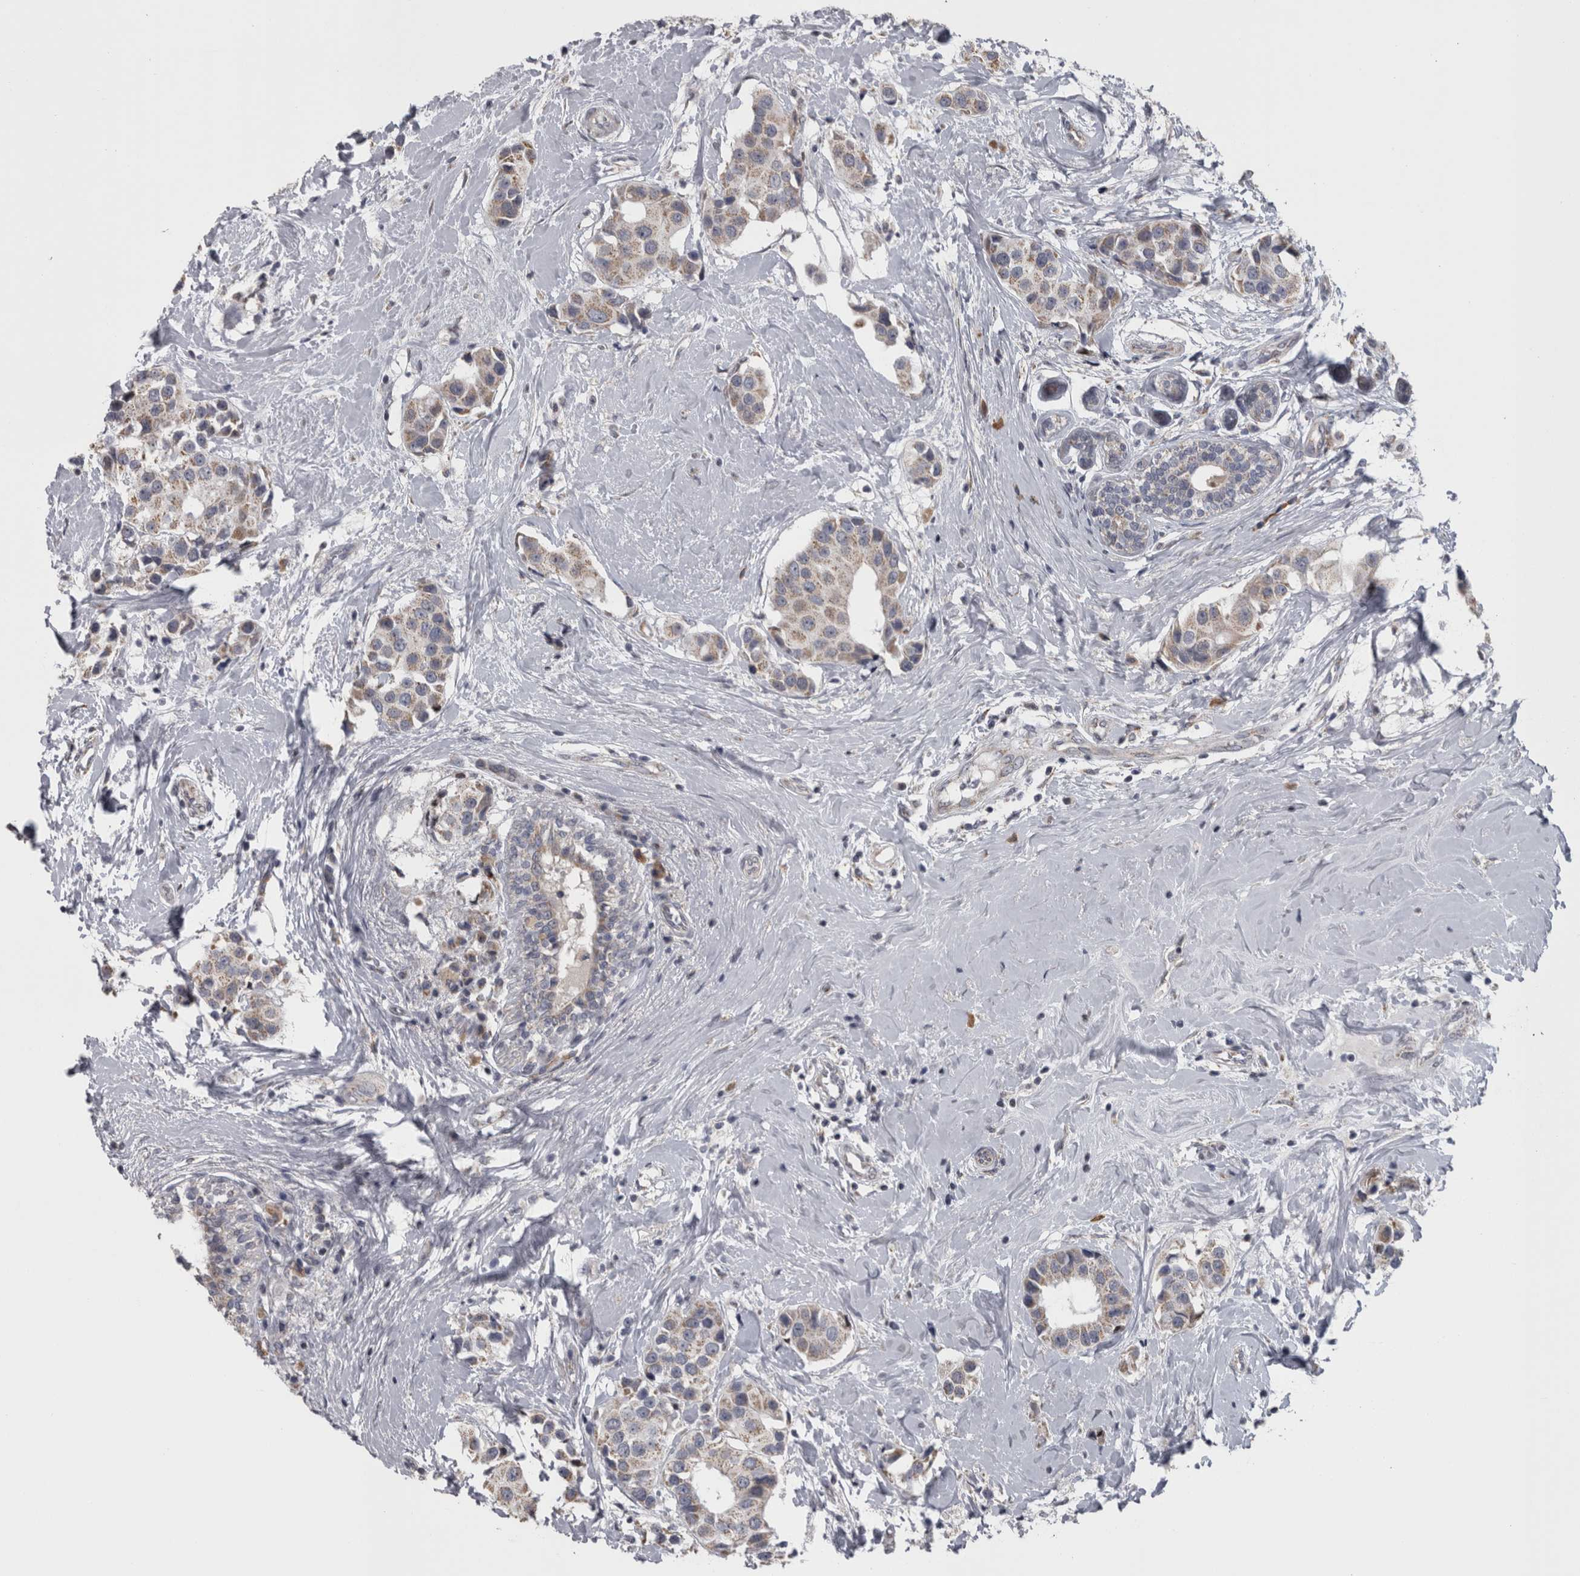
{"staining": {"intensity": "weak", "quantity": ">75%", "location": "cytoplasmic/membranous"}, "tissue": "breast cancer", "cell_type": "Tumor cells", "image_type": "cancer", "snomed": [{"axis": "morphology", "description": "Normal tissue, NOS"}, {"axis": "morphology", "description": "Duct carcinoma"}, {"axis": "topography", "description": "Breast"}], "caption": "The image reveals a brown stain indicating the presence of a protein in the cytoplasmic/membranous of tumor cells in breast intraductal carcinoma. The protein is shown in brown color, while the nuclei are stained blue.", "gene": "DBT", "patient": {"sex": "female", "age": 39}}